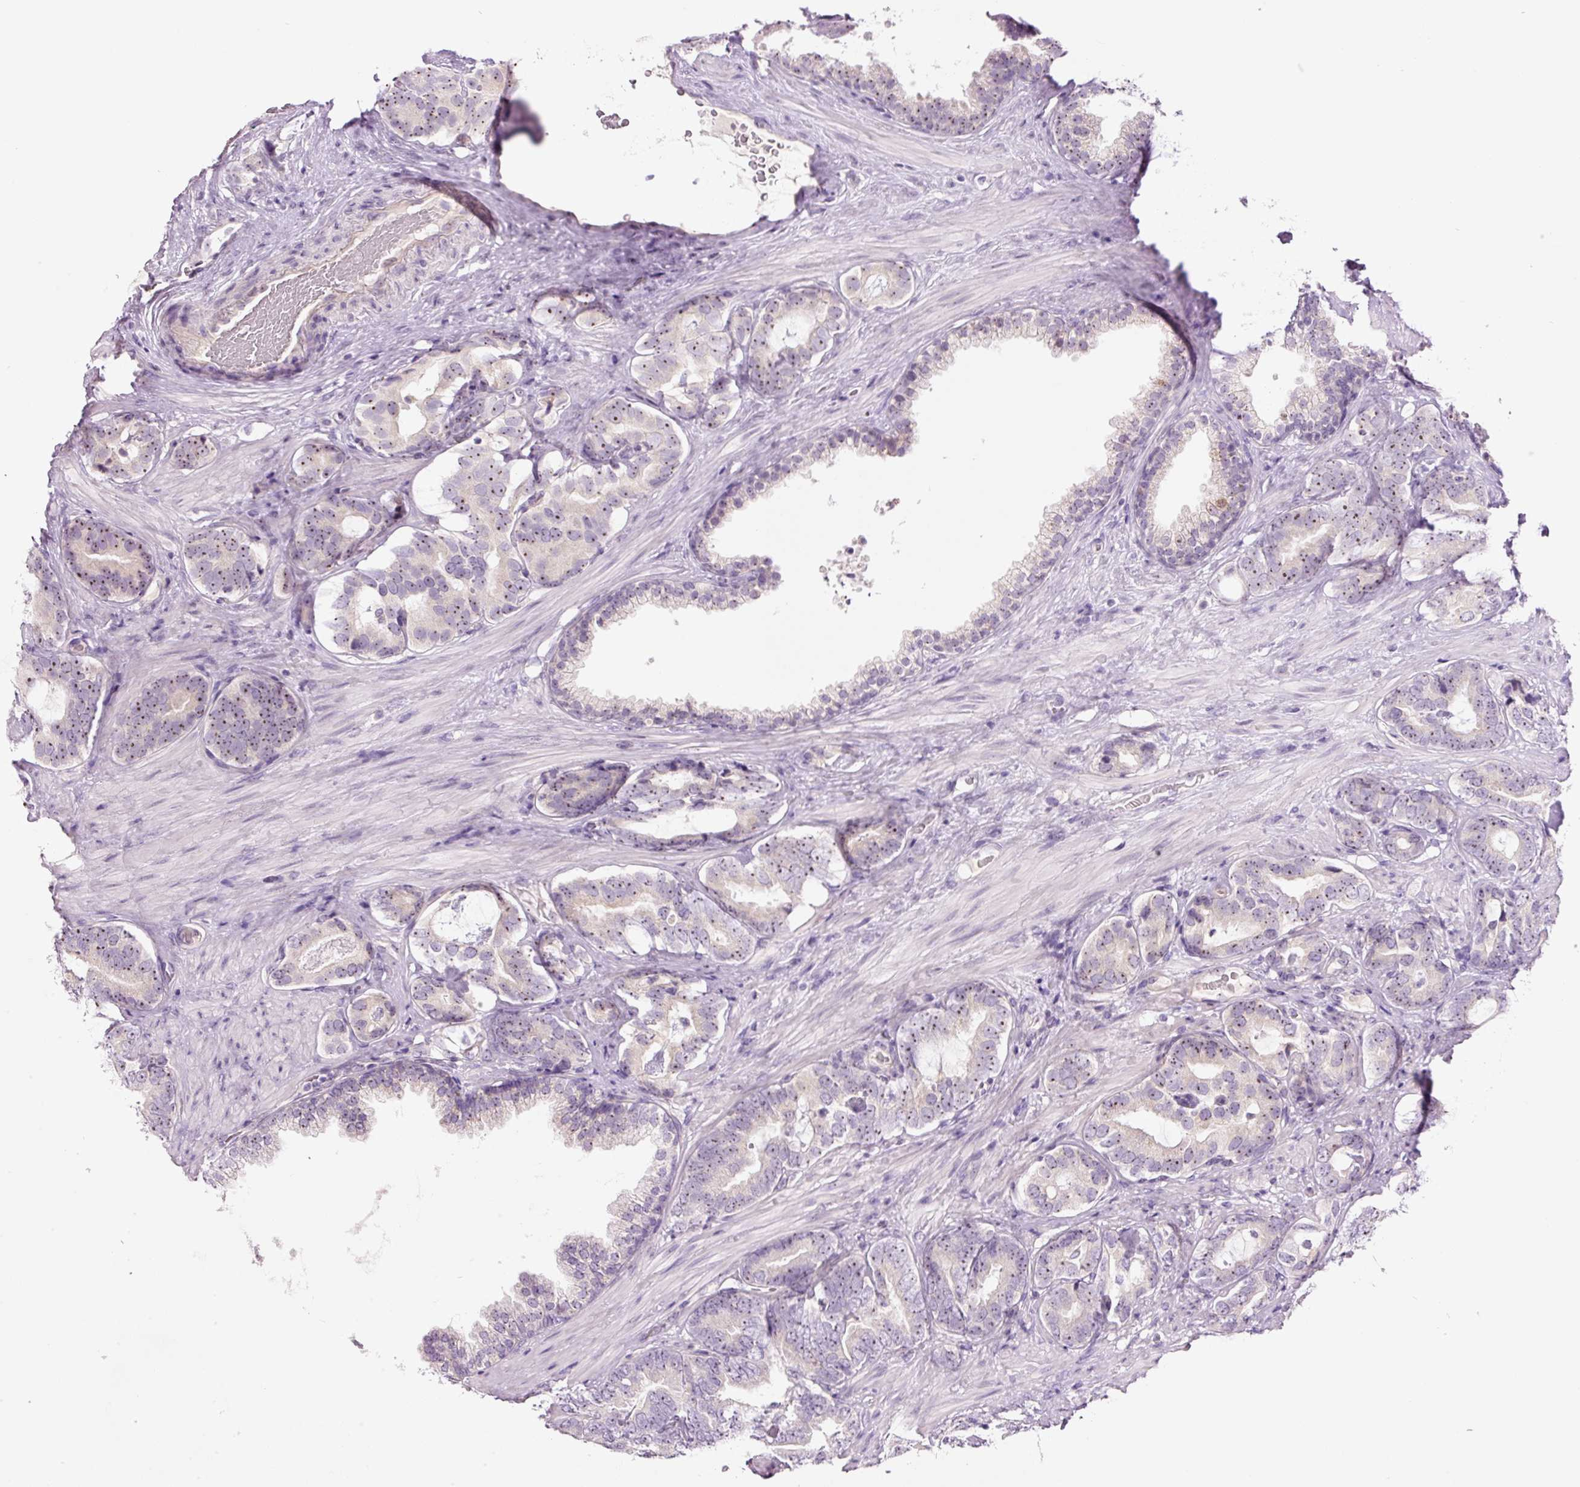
{"staining": {"intensity": "moderate", "quantity": "25%-75%", "location": "nuclear"}, "tissue": "prostate cancer", "cell_type": "Tumor cells", "image_type": "cancer", "snomed": [{"axis": "morphology", "description": "Adenocarcinoma, High grade"}, {"axis": "topography", "description": "Prostate"}], "caption": "This is an image of immunohistochemistry (IHC) staining of adenocarcinoma (high-grade) (prostate), which shows moderate positivity in the nuclear of tumor cells.", "gene": "GCG", "patient": {"sex": "male", "age": 71}}